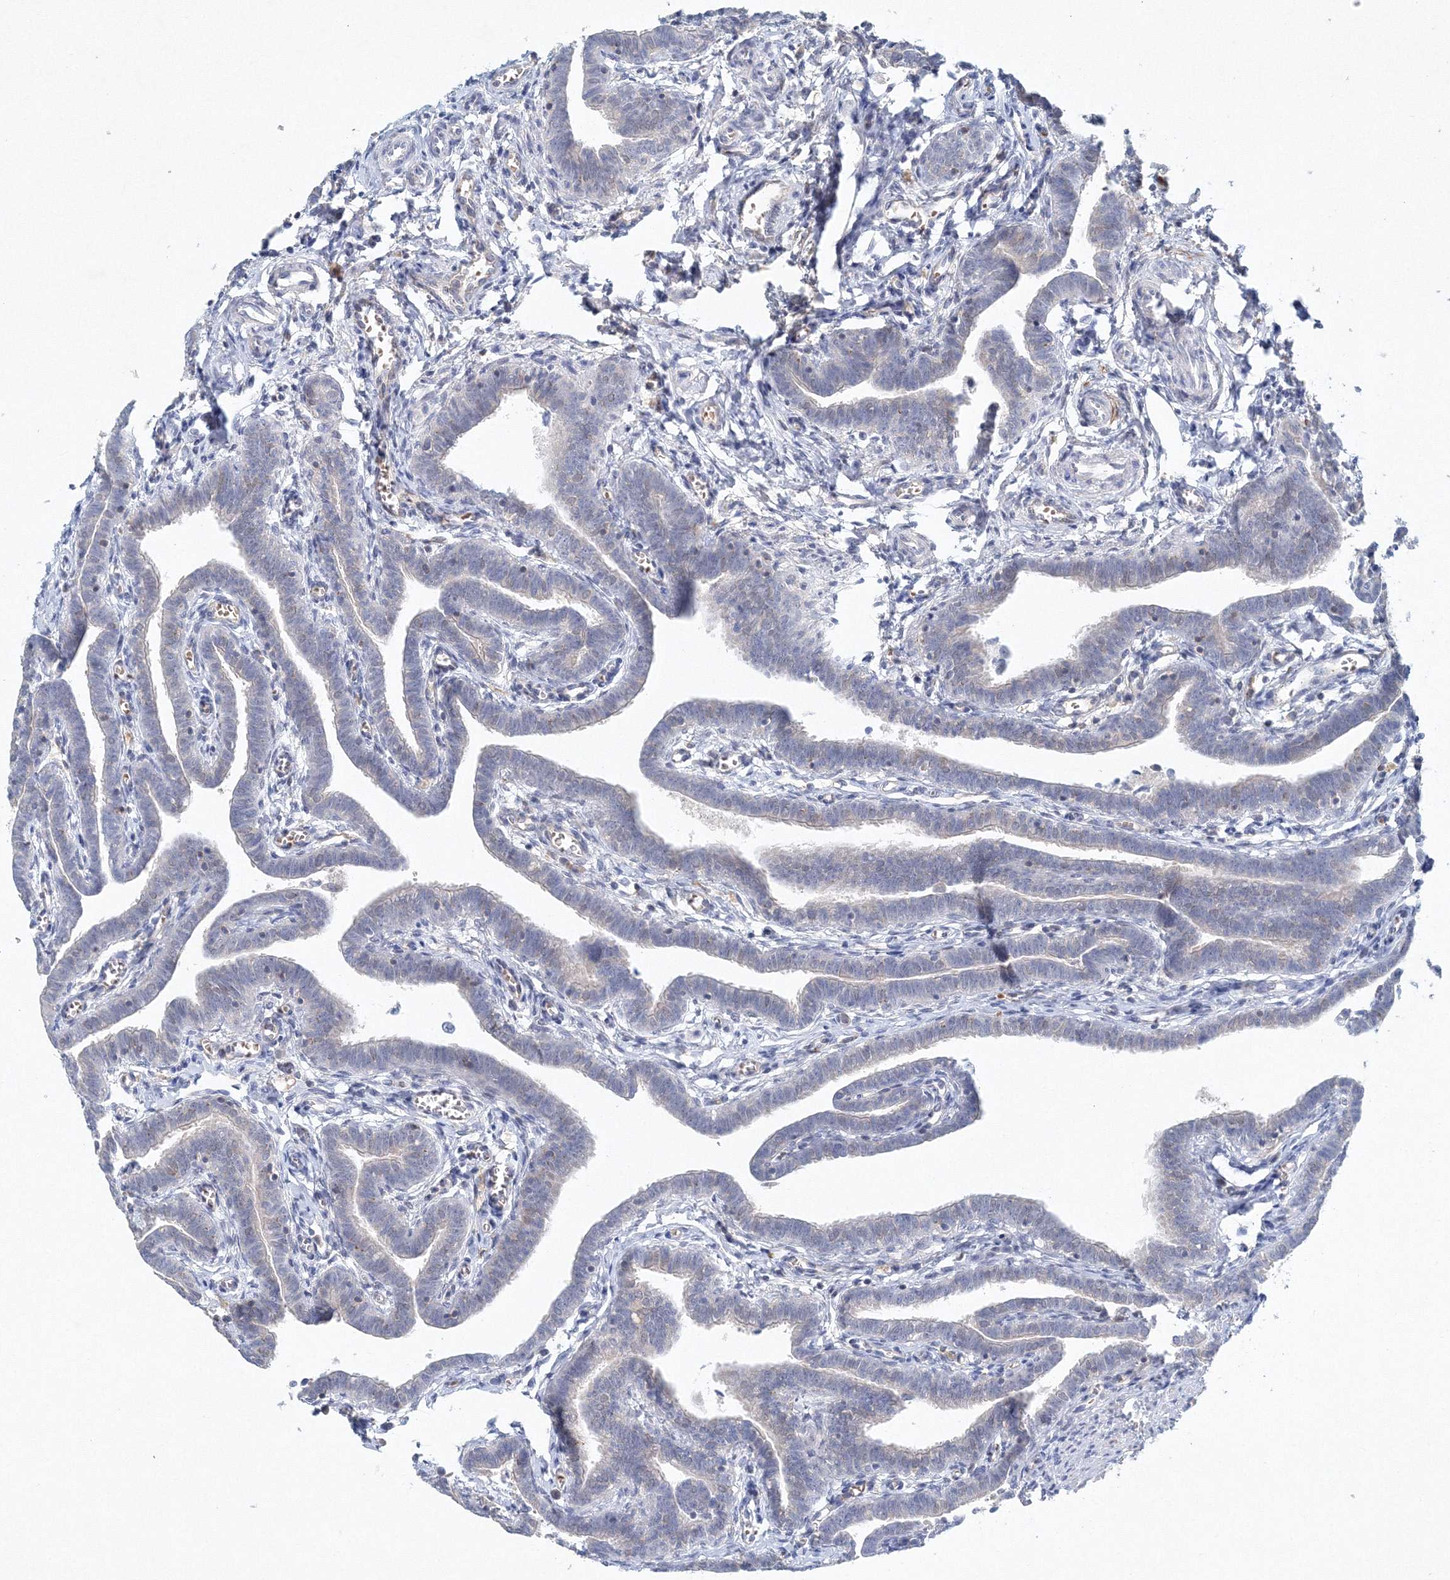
{"staining": {"intensity": "moderate", "quantity": "<25%", "location": "cytoplasmic/membranous"}, "tissue": "fallopian tube", "cell_type": "Glandular cells", "image_type": "normal", "snomed": [{"axis": "morphology", "description": "Normal tissue, NOS"}, {"axis": "topography", "description": "Fallopian tube"}], "caption": "This is an image of IHC staining of normal fallopian tube, which shows moderate expression in the cytoplasmic/membranous of glandular cells.", "gene": "SH3BP5", "patient": {"sex": "female", "age": 36}}